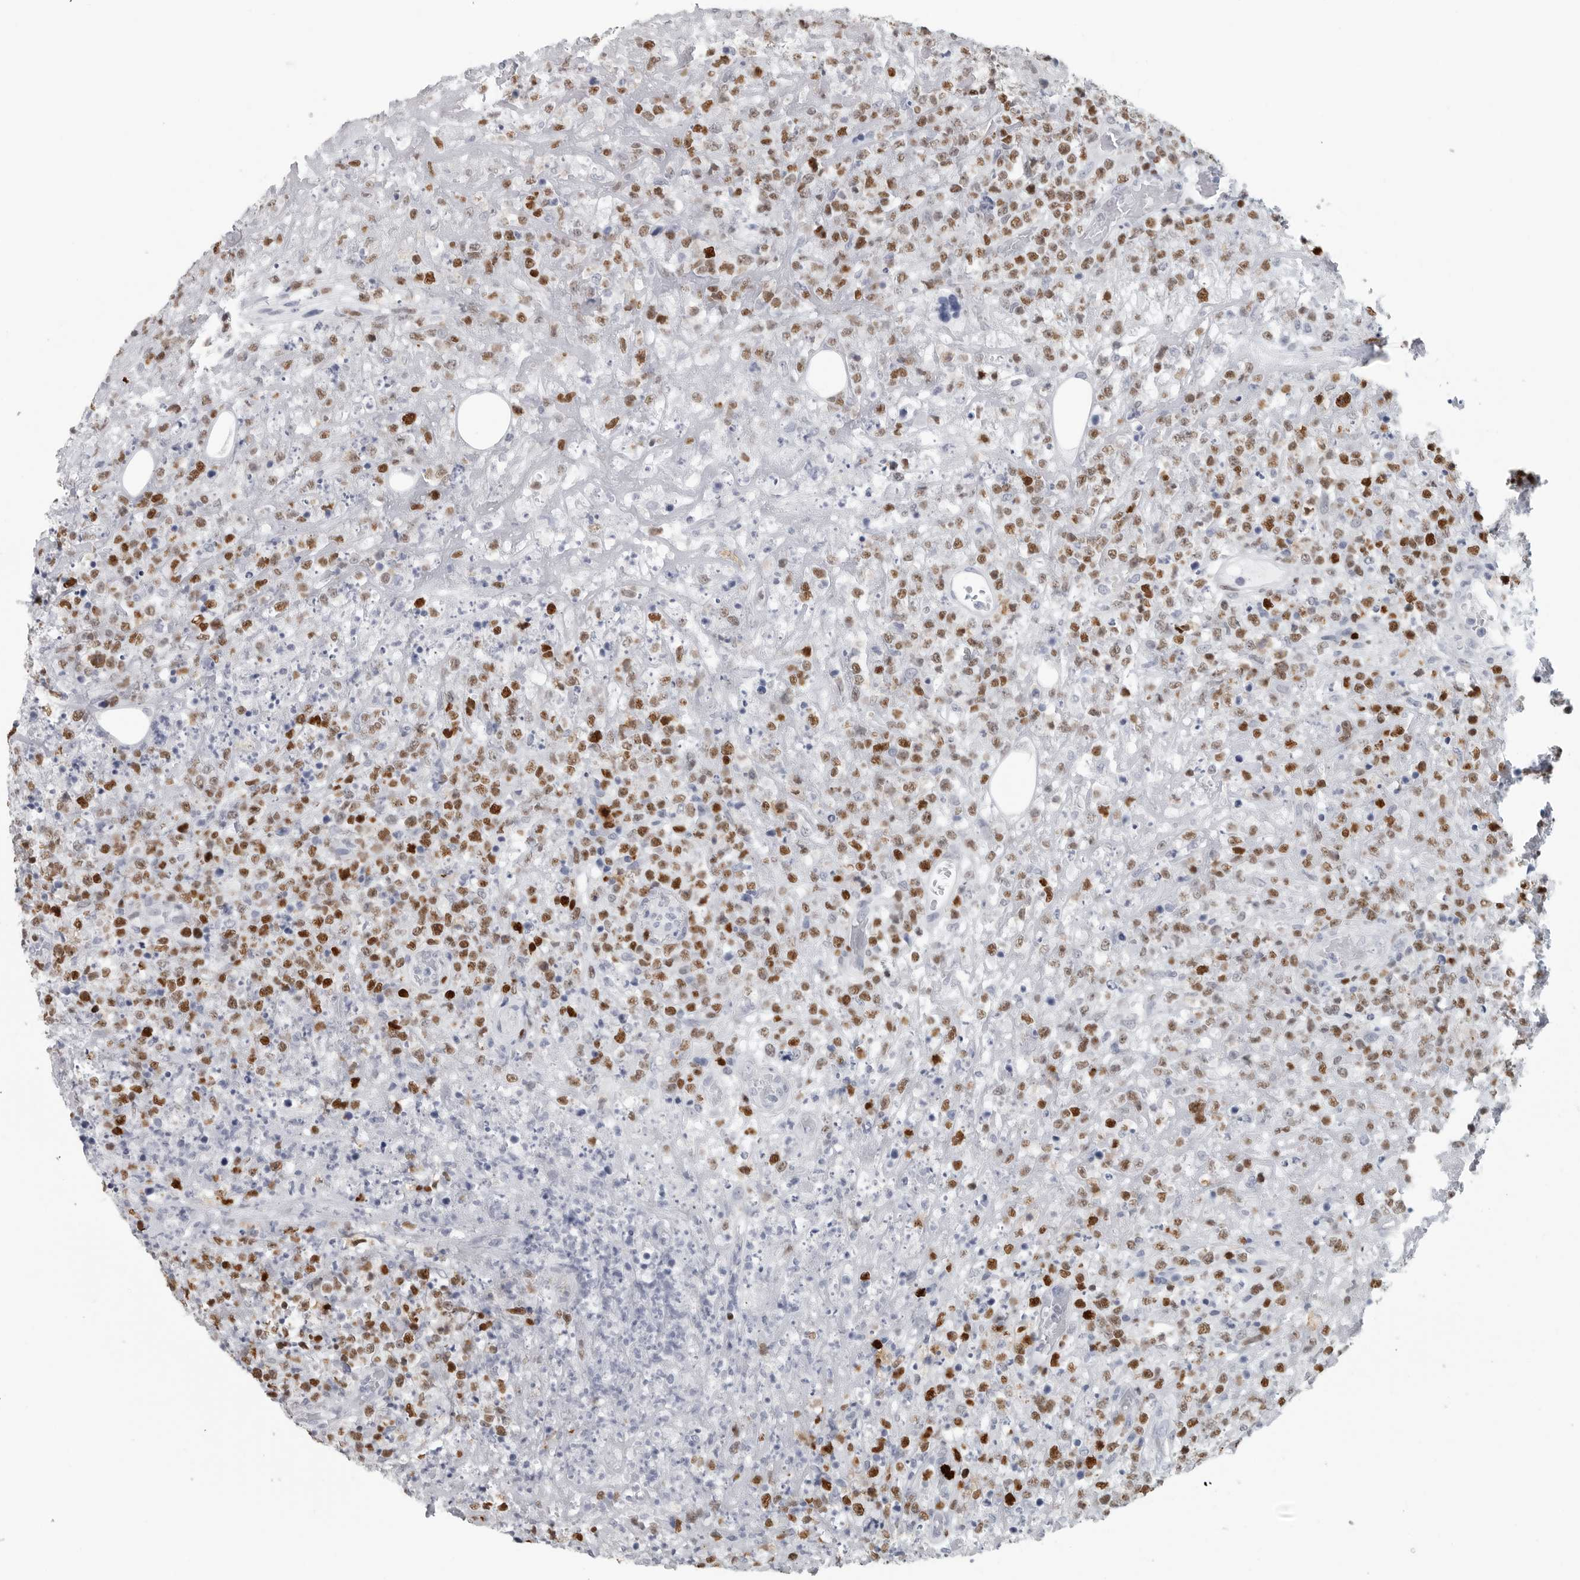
{"staining": {"intensity": "moderate", "quantity": ">75%", "location": "nuclear"}, "tissue": "lymphoma", "cell_type": "Tumor cells", "image_type": "cancer", "snomed": [{"axis": "morphology", "description": "Malignant lymphoma, non-Hodgkin's type, High grade"}, {"axis": "topography", "description": "Colon"}], "caption": "Immunohistochemistry (IHC) image of neoplastic tissue: human lymphoma stained using IHC displays medium levels of moderate protein expression localized specifically in the nuclear of tumor cells, appearing as a nuclear brown color.", "gene": "SATB2", "patient": {"sex": "female", "age": 53}}